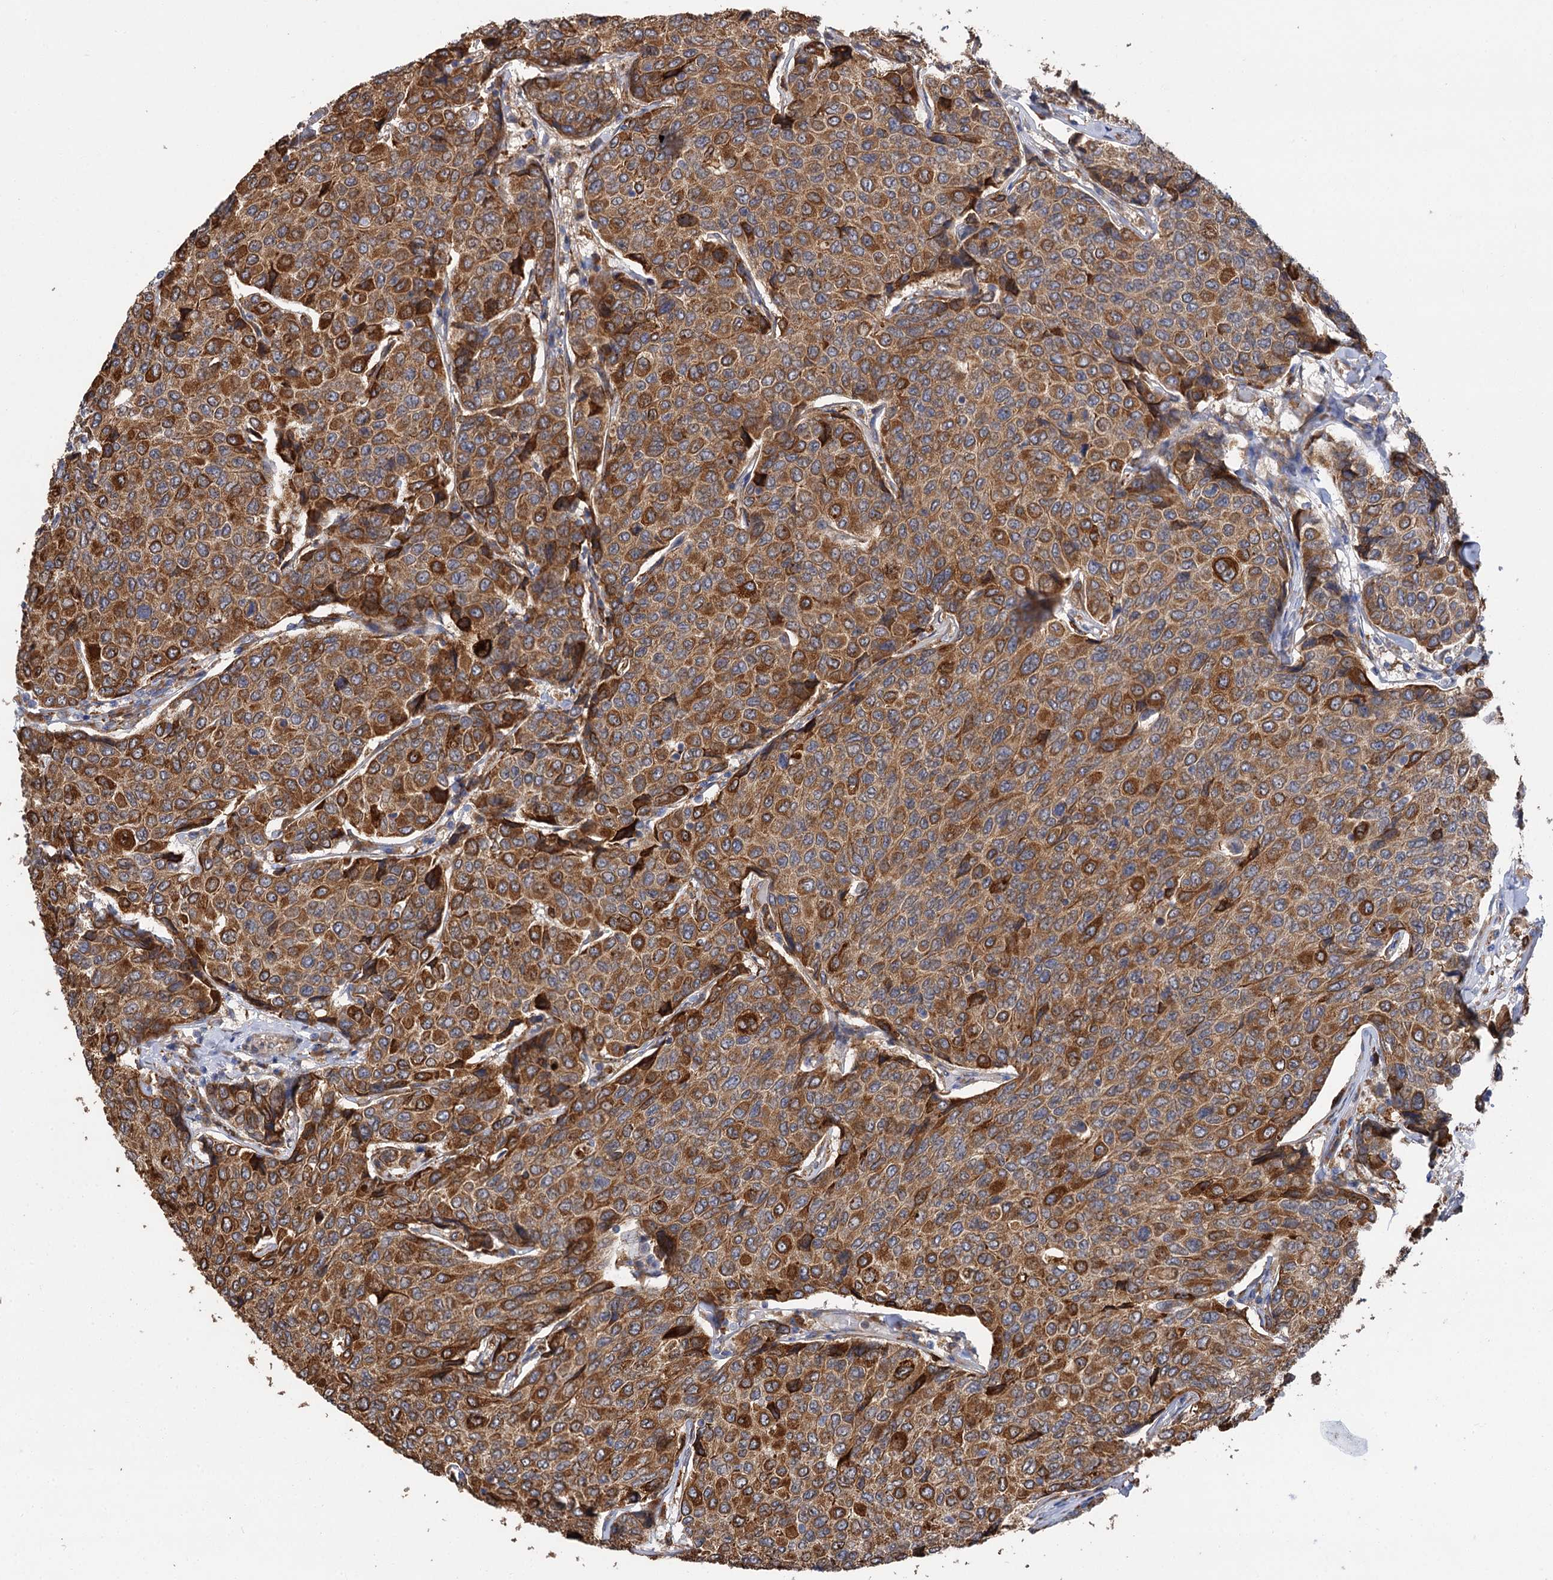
{"staining": {"intensity": "strong", "quantity": ">75%", "location": "cytoplasmic/membranous"}, "tissue": "breast cancer", "cell_type": "Tumor cells", "image_type": "cancer", "snomed": [{"axis": "morphology", "description": "Duct carcinoma"}, {"axis": "topography", "description": "Breast"}], "caption": "Immunohistochemical staining of human breast cancer (intraductal carcinoma) displays strong cytoplasmic/membranous protein staining in approximately >75% of tumor cells.", "gene": "PPIP5K2", "patient": {"sex": "female", "age": 55}}